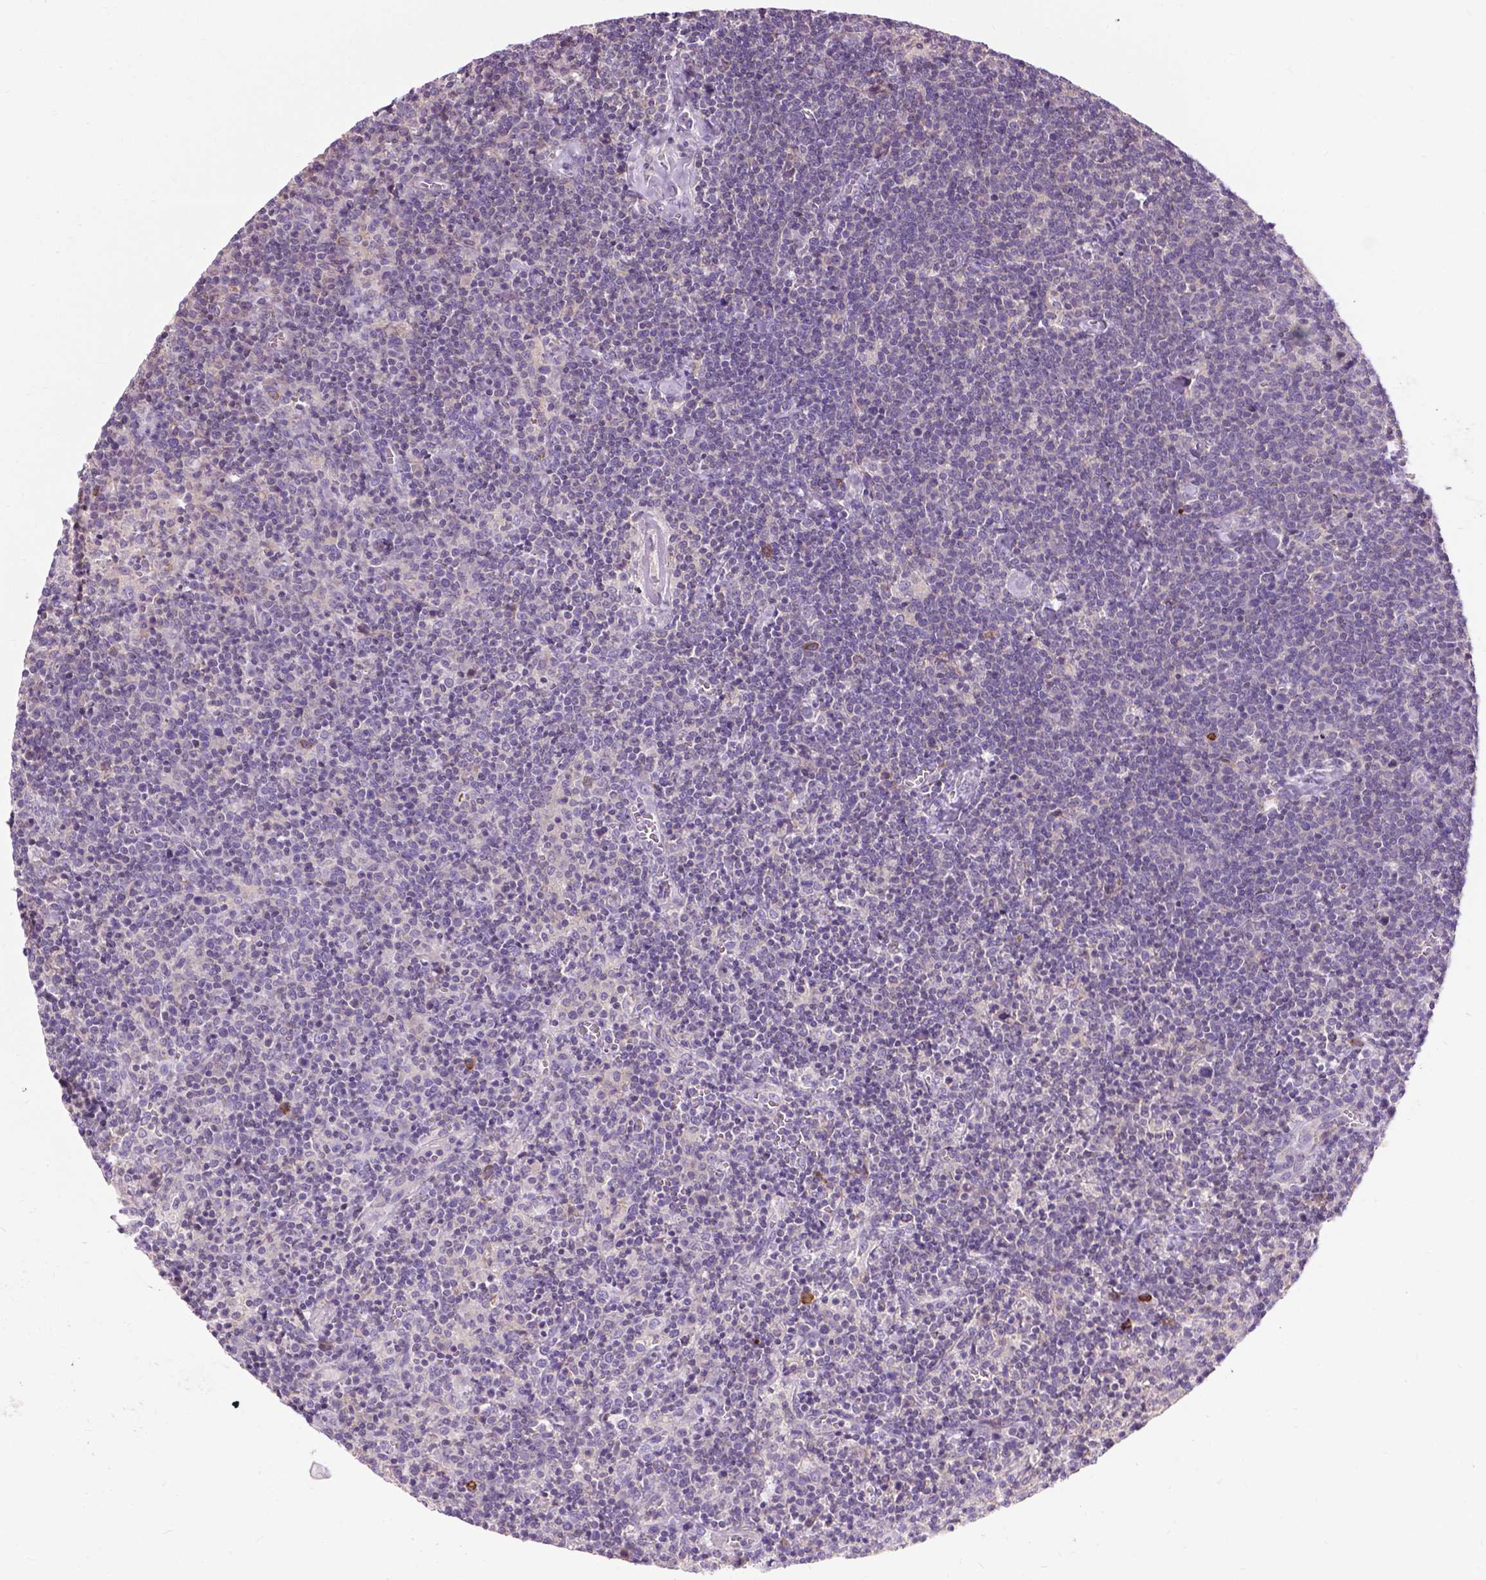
{"staining": {"intensity": "negative", "quantity": "none", "location": "none"}, "tissue": "lymphoma", "cell_type": "Tumor cells", "image_type": "cancer", "snomed": [{"axis": "morphology", "description": "Malignant lymphoma, non-Hodgkin's type, High grade"}, {"axis": "topography", "description": "Lymph node"}], "caption": "Protein analysis of lymphoma demonstrates no significant staining in tumor cells.", "gene": "JAK3", "patient": {"sex": "male", "age": 61}}